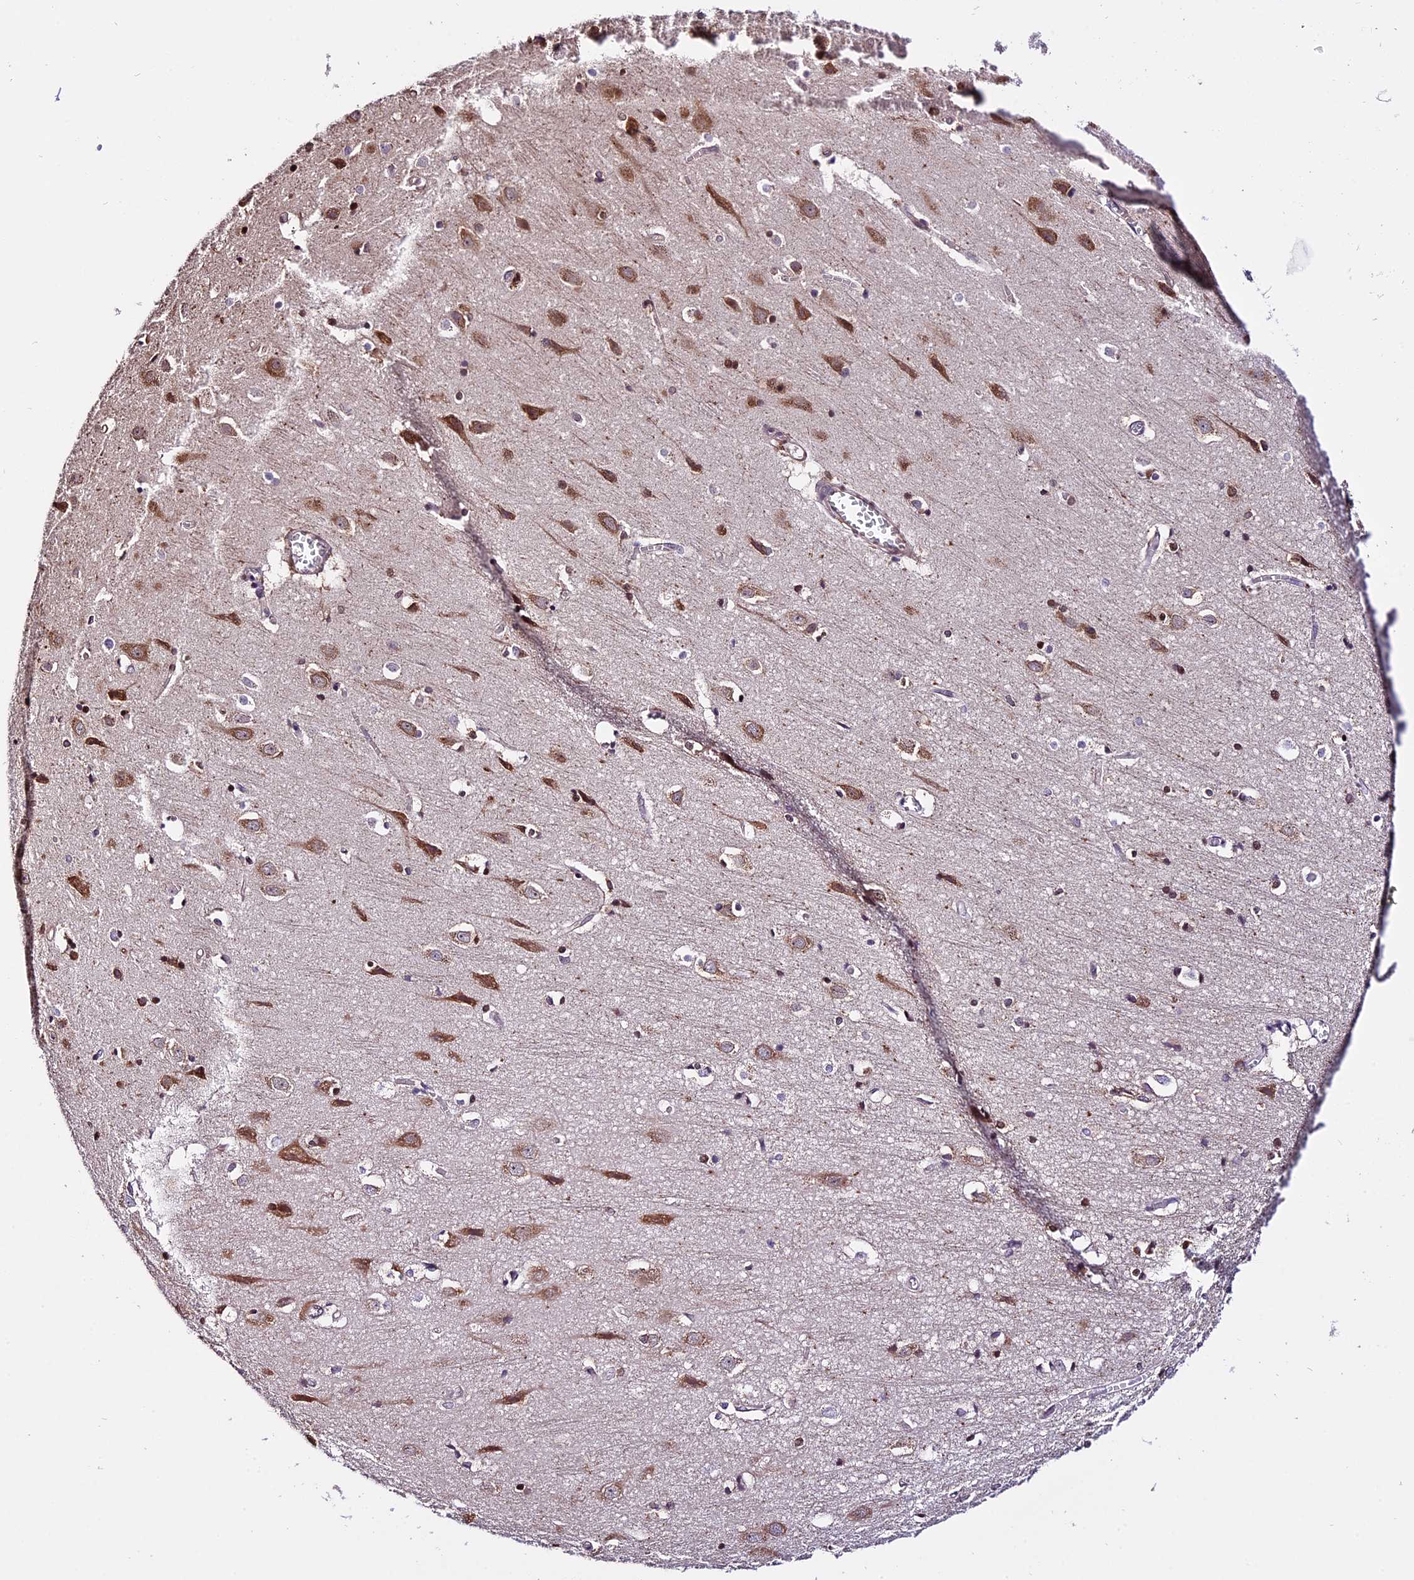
{"staining": {"intensity": "weak", "quantity": "25%-75%", "location": "cytoplasmic/membranous"}, "tissue": "cerebral cortex", "cell_type": "Endothelial cells", "image_type": "normal", "snomed": [{"axis": "morphology", "description": "Normal tissue, NOS"}, {"axis": "topography", "description": "Cerebral cortex"}], "caption": "Immunohistochemistry (IHC) (DAB (3,3'-diaminobenzidine)) staining of normal cerebral cortex displays weak cytoplasmic/membranous protein staining in approximately 25%-75% of endothelial cells. The staining was performed using DAB (3,3'-diaminobenzidine) to visualize the protein expression in brown, while the nuclei were stained in blue with hematoxylin (Magnification: 20x).", "gene": "HERPUD1", "patient": {"sex": "male", "age": 54}}